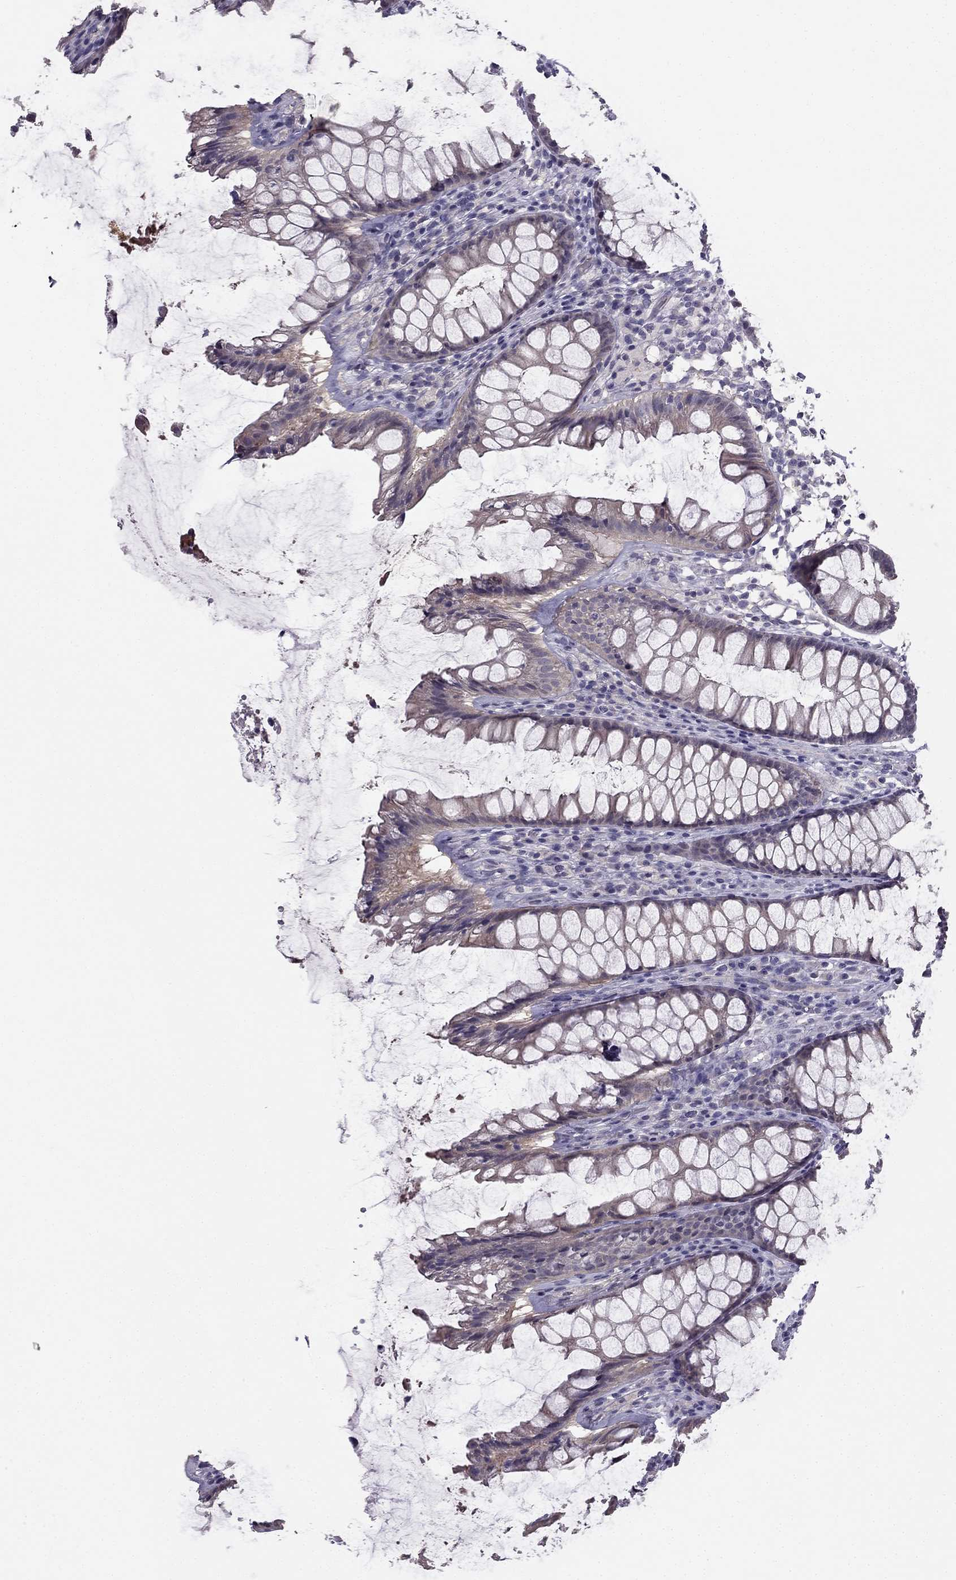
{"staining": {"intensity": "negative", "quantity": "none", "location": "none"}, "tissue": "rectum", "cell_type": "Glandular cells", "image_type": "normal", "snomed": [{"axis": "morphology", "description": "Normal tissue, NOS"}, {"axis": "topography", "description": "Rectum"}], "caption": "IHC micrograph of normal human rectum stained for a protein (brown), which displays no staining in glandular cells.", "gene": "HSFX1", "patient": {"sex": "male", "age": 72}}